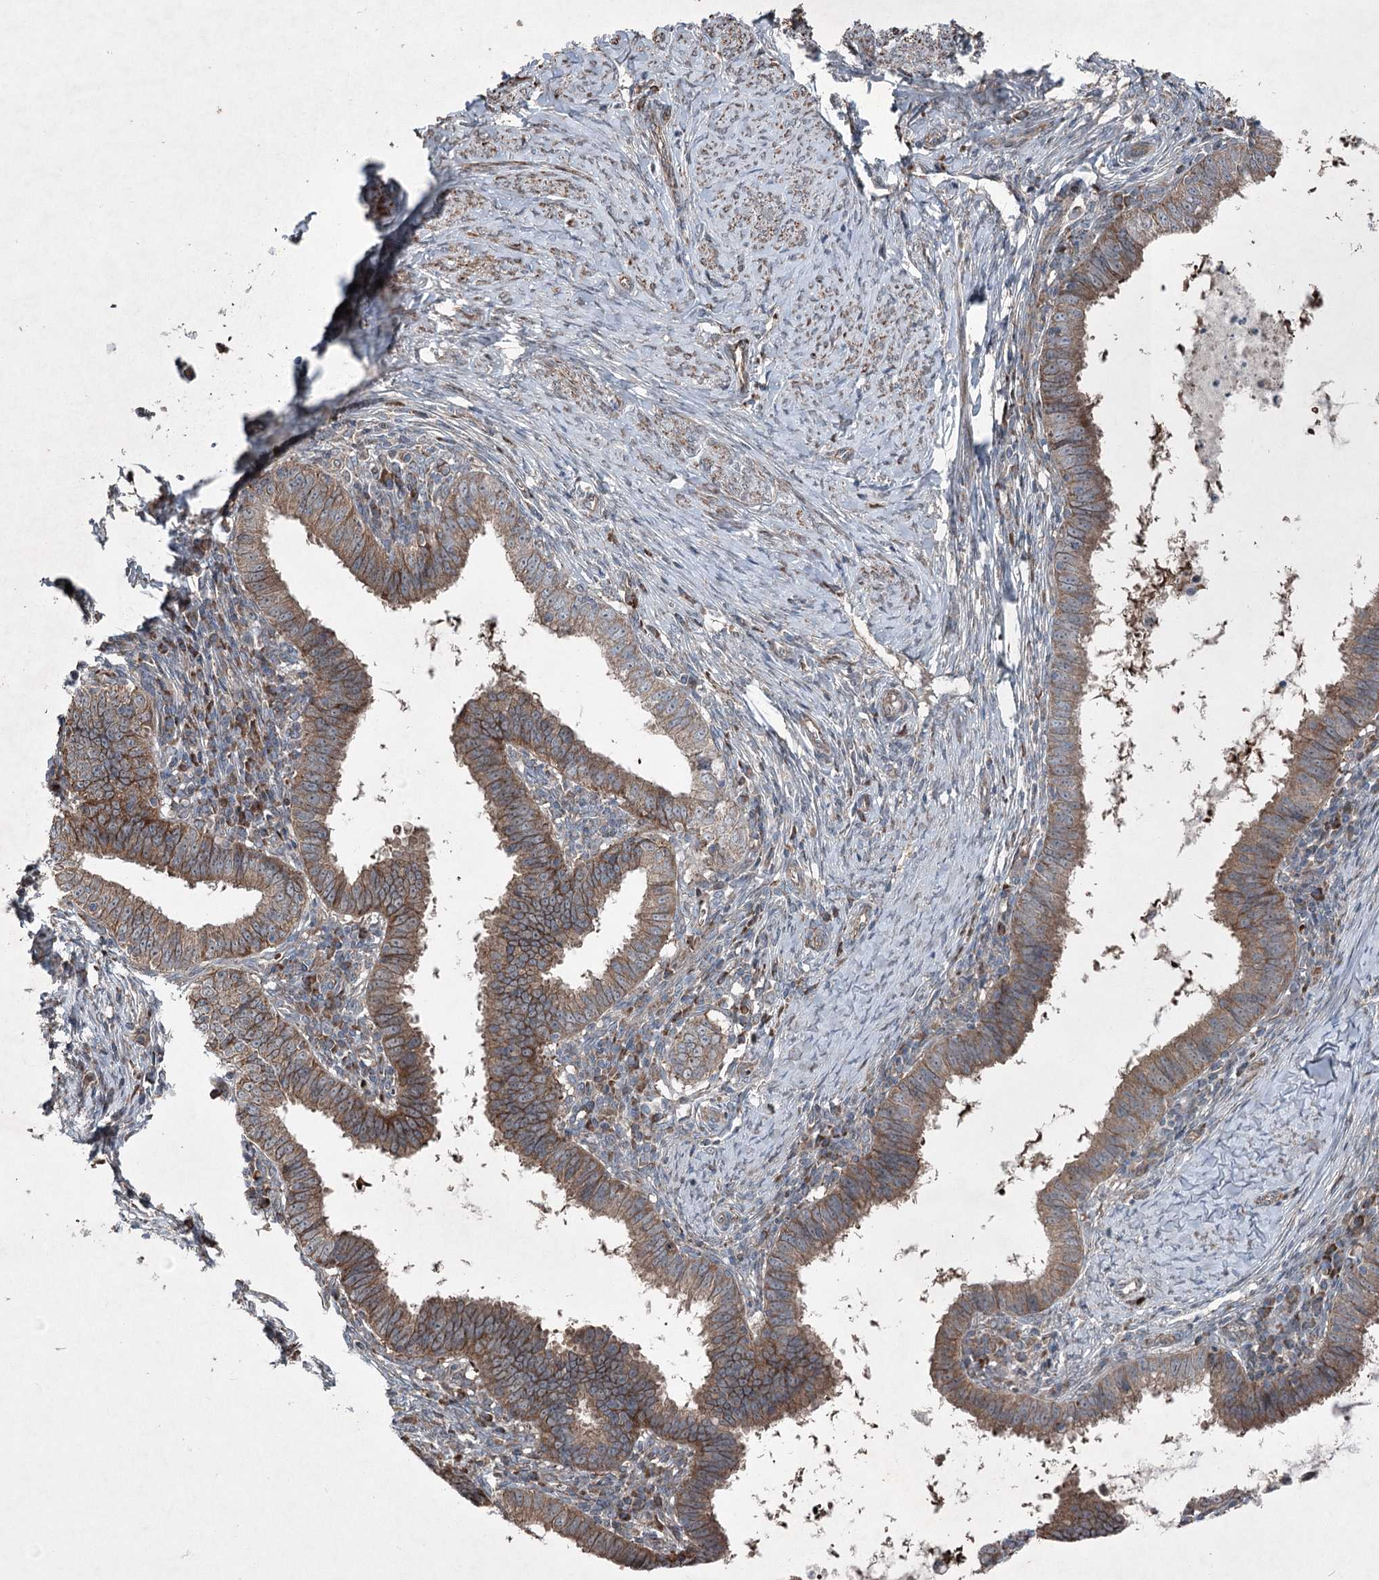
{"staining": {"intensity": "moderate", "quantity": ">75%", "location": "cytoplasmic/membranous"}, "tissue": "cervical cancer", "cell_type": "Tumor cells", "image_type": "cancer", "snomed": [{"axis": "morphology", "description": "Adenocarcinoma, NOS"}, {"axis": "topography", "description": "Cervix"}], "caption": "Human cervical cancer stained with a brown dye demonstrates moderate cytoplasmic/membranous positive staining in approximately >75% of tumor cells.", "gene": "SERINC5", "patient": {"sex": "female", "age": 36}}